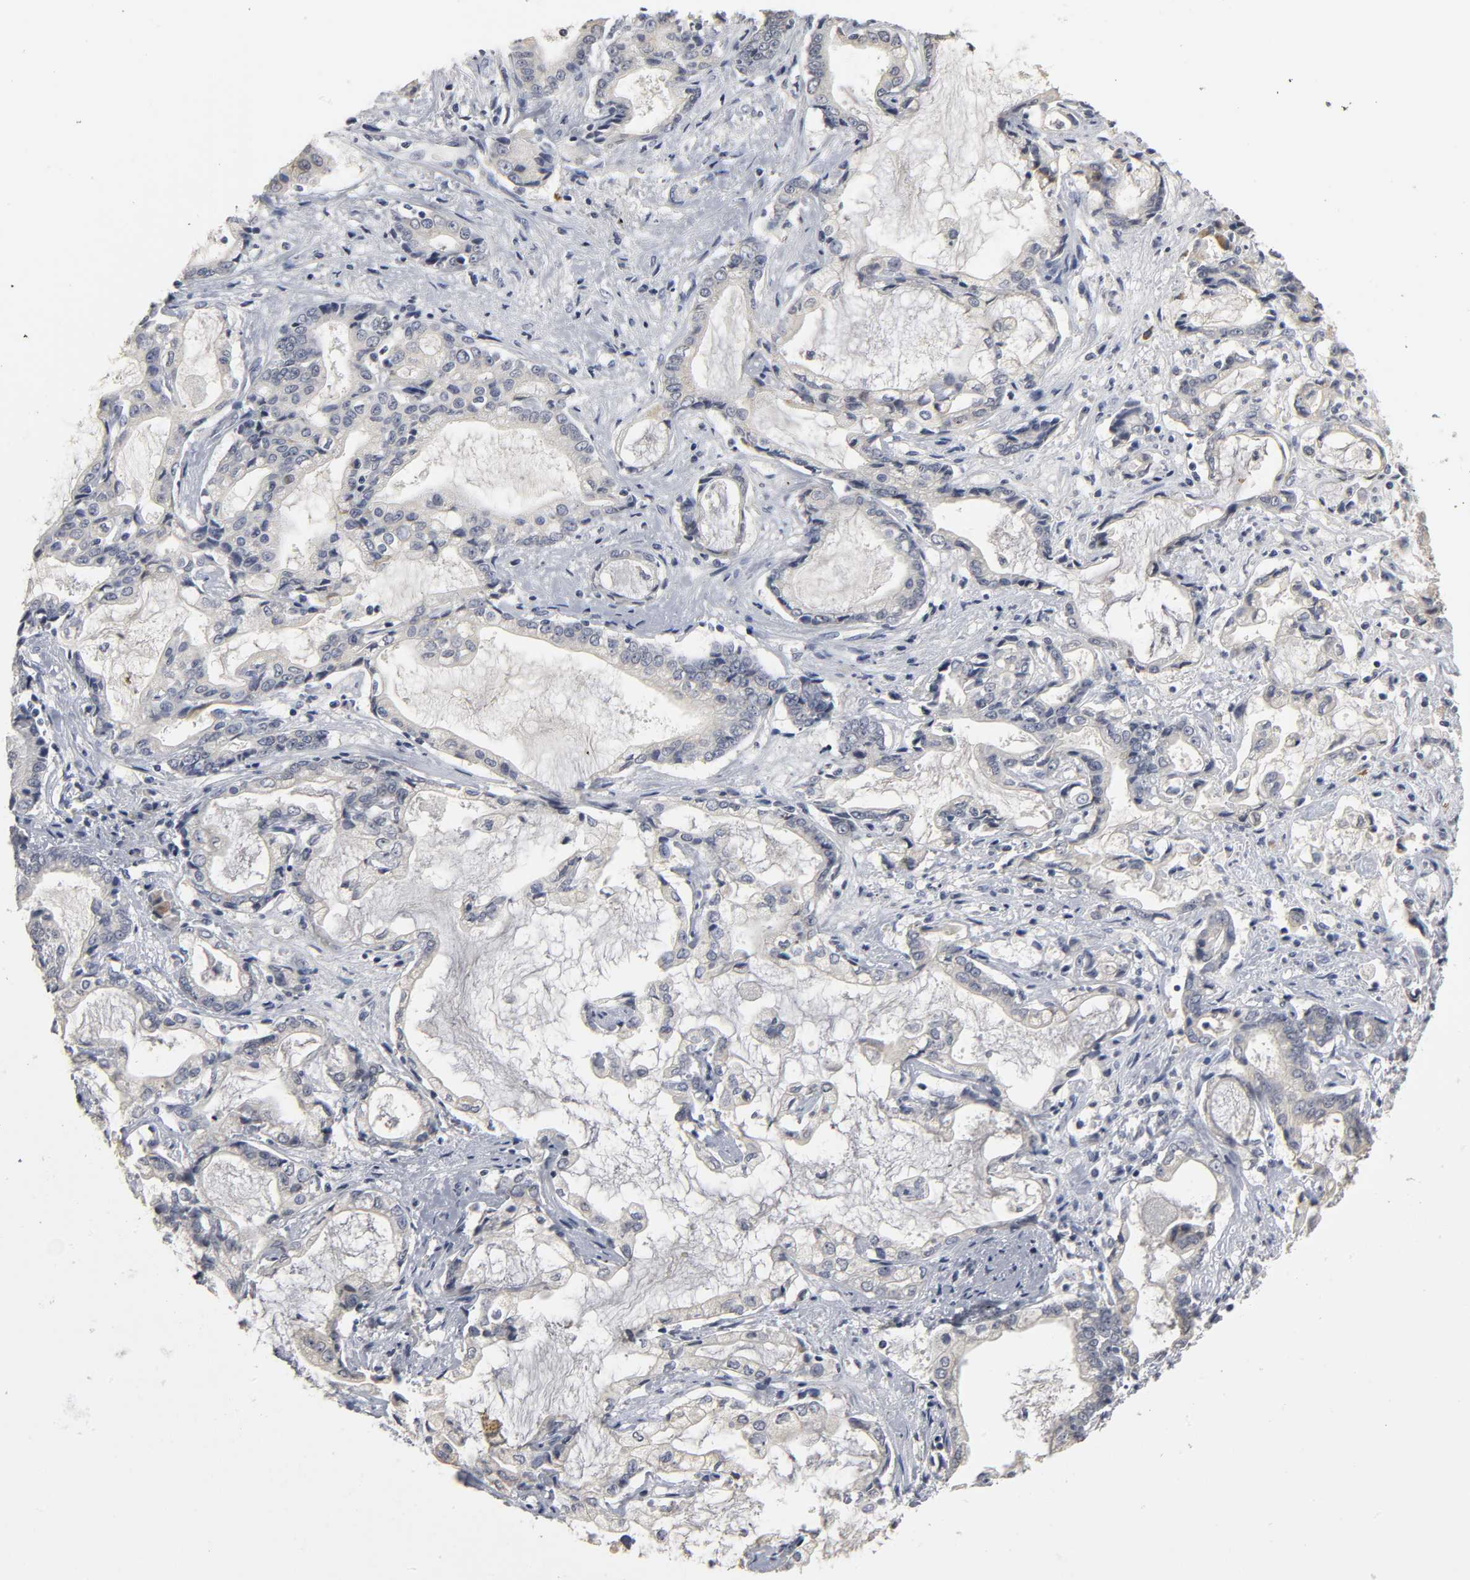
{"staining": {"intensity": "negative", "quantity": "none", "location": "none"}, "tissue": "liver cancer", "cell_type": "Tumor cells", "image_type": "cancer", "snomed": [{"axis": "morphology", "description": "Cholangiocarcinoma"}, {"axis": "topography", "description": "Liver"}], "caption": "This is an immunohistochemistry image of human liver cancer. There is no expression in tumor cells.", "gene": "TCAP", "patient": {"sex": "male", "age": 57}}